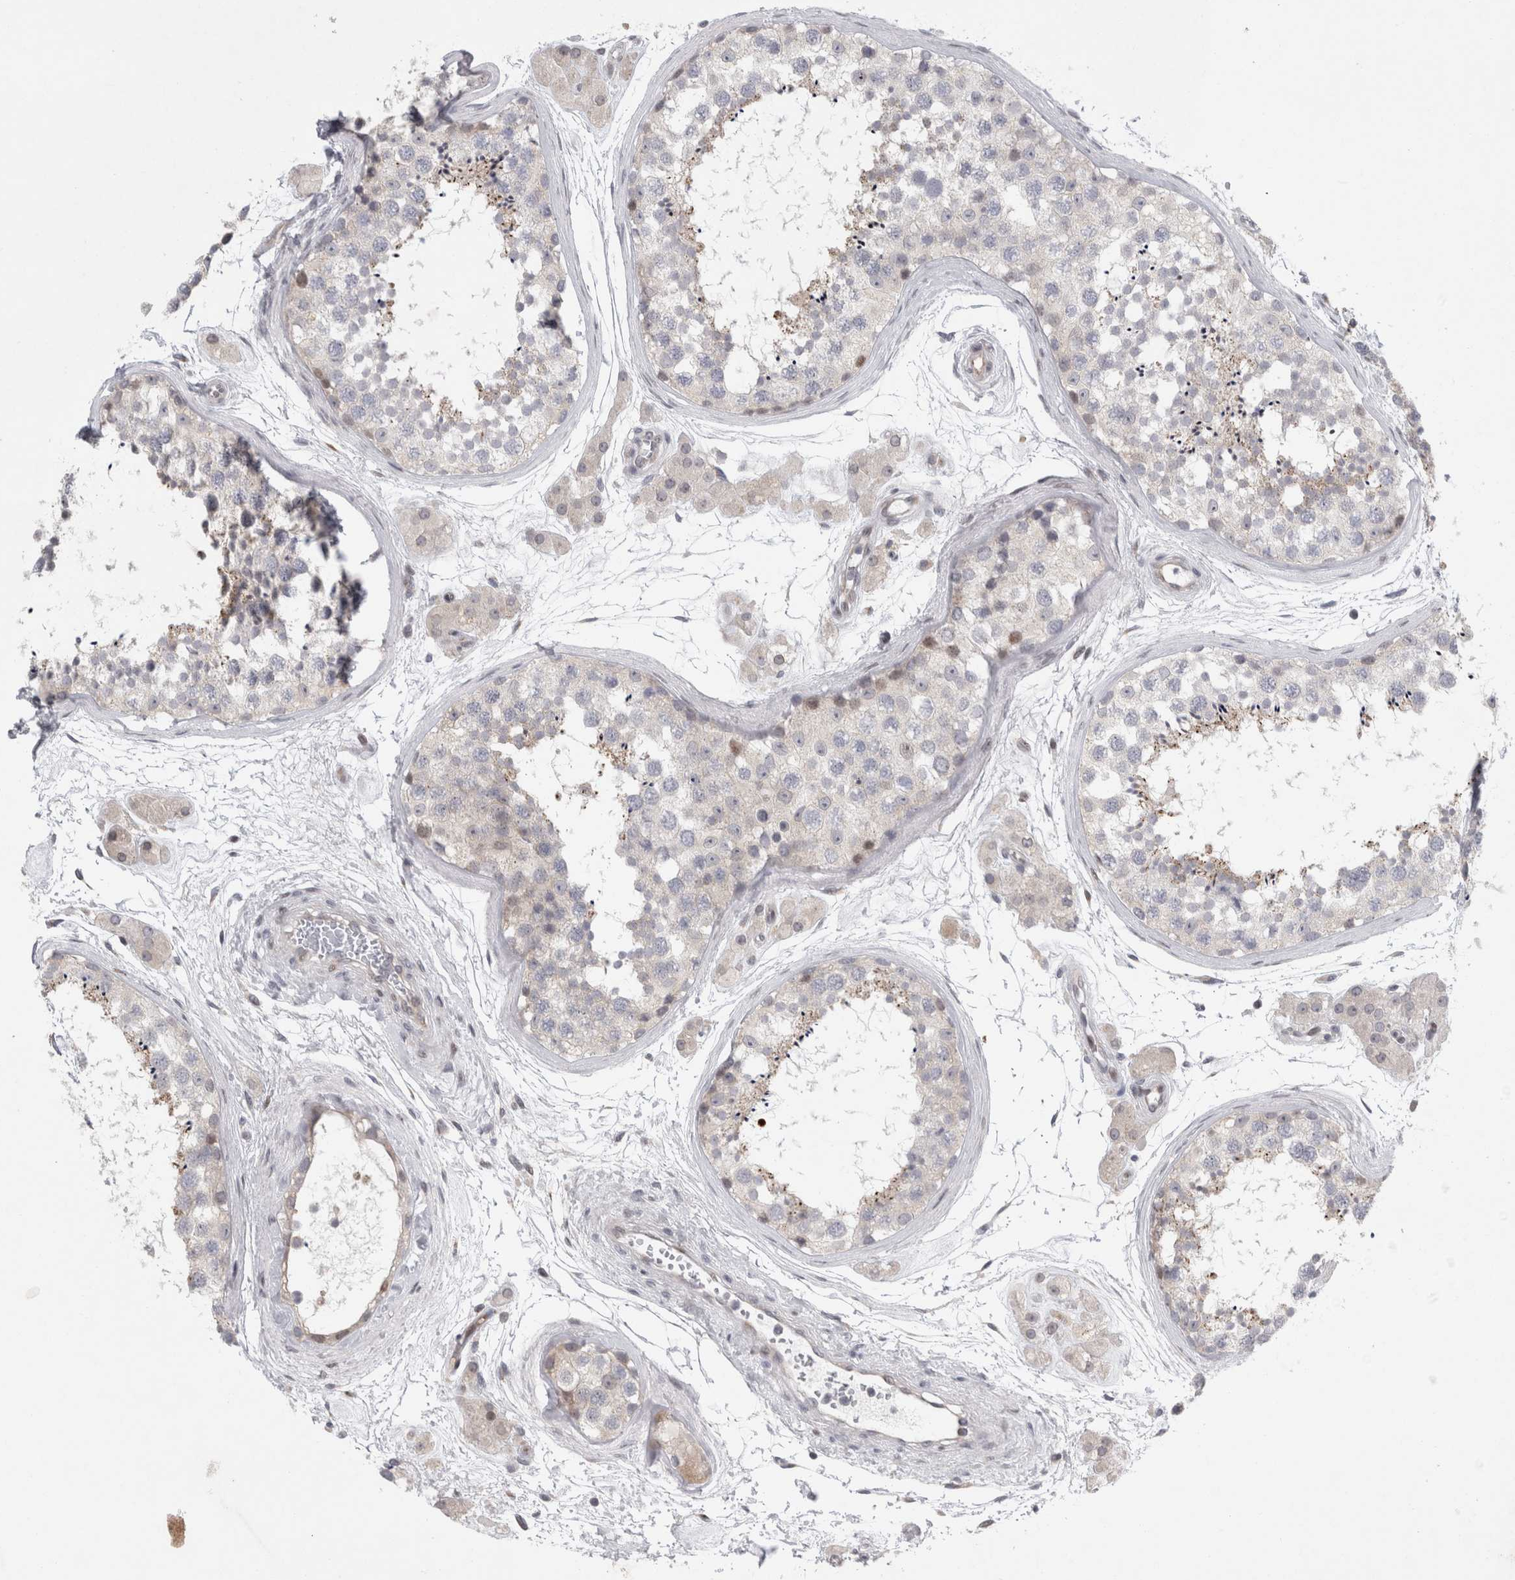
{"staining": {"intensity": "weak", "quantity": "<25%", "location": "nuclear"}, "tissue": "testis", "cell_type": "Cells in seminiferous ducts", "image_type": "normal", "snomed": [{"axis": "morphology", "description": "Normal tissue, NOS"}, {"axis": "topography", "description": "Testis"}], "caption": "This is an IHC photomicrograph of benign testis. There is no staining in cells in seminiferous ducts.", "gene": "UTP25", "patient": {"sex": "male", "age": 56}}